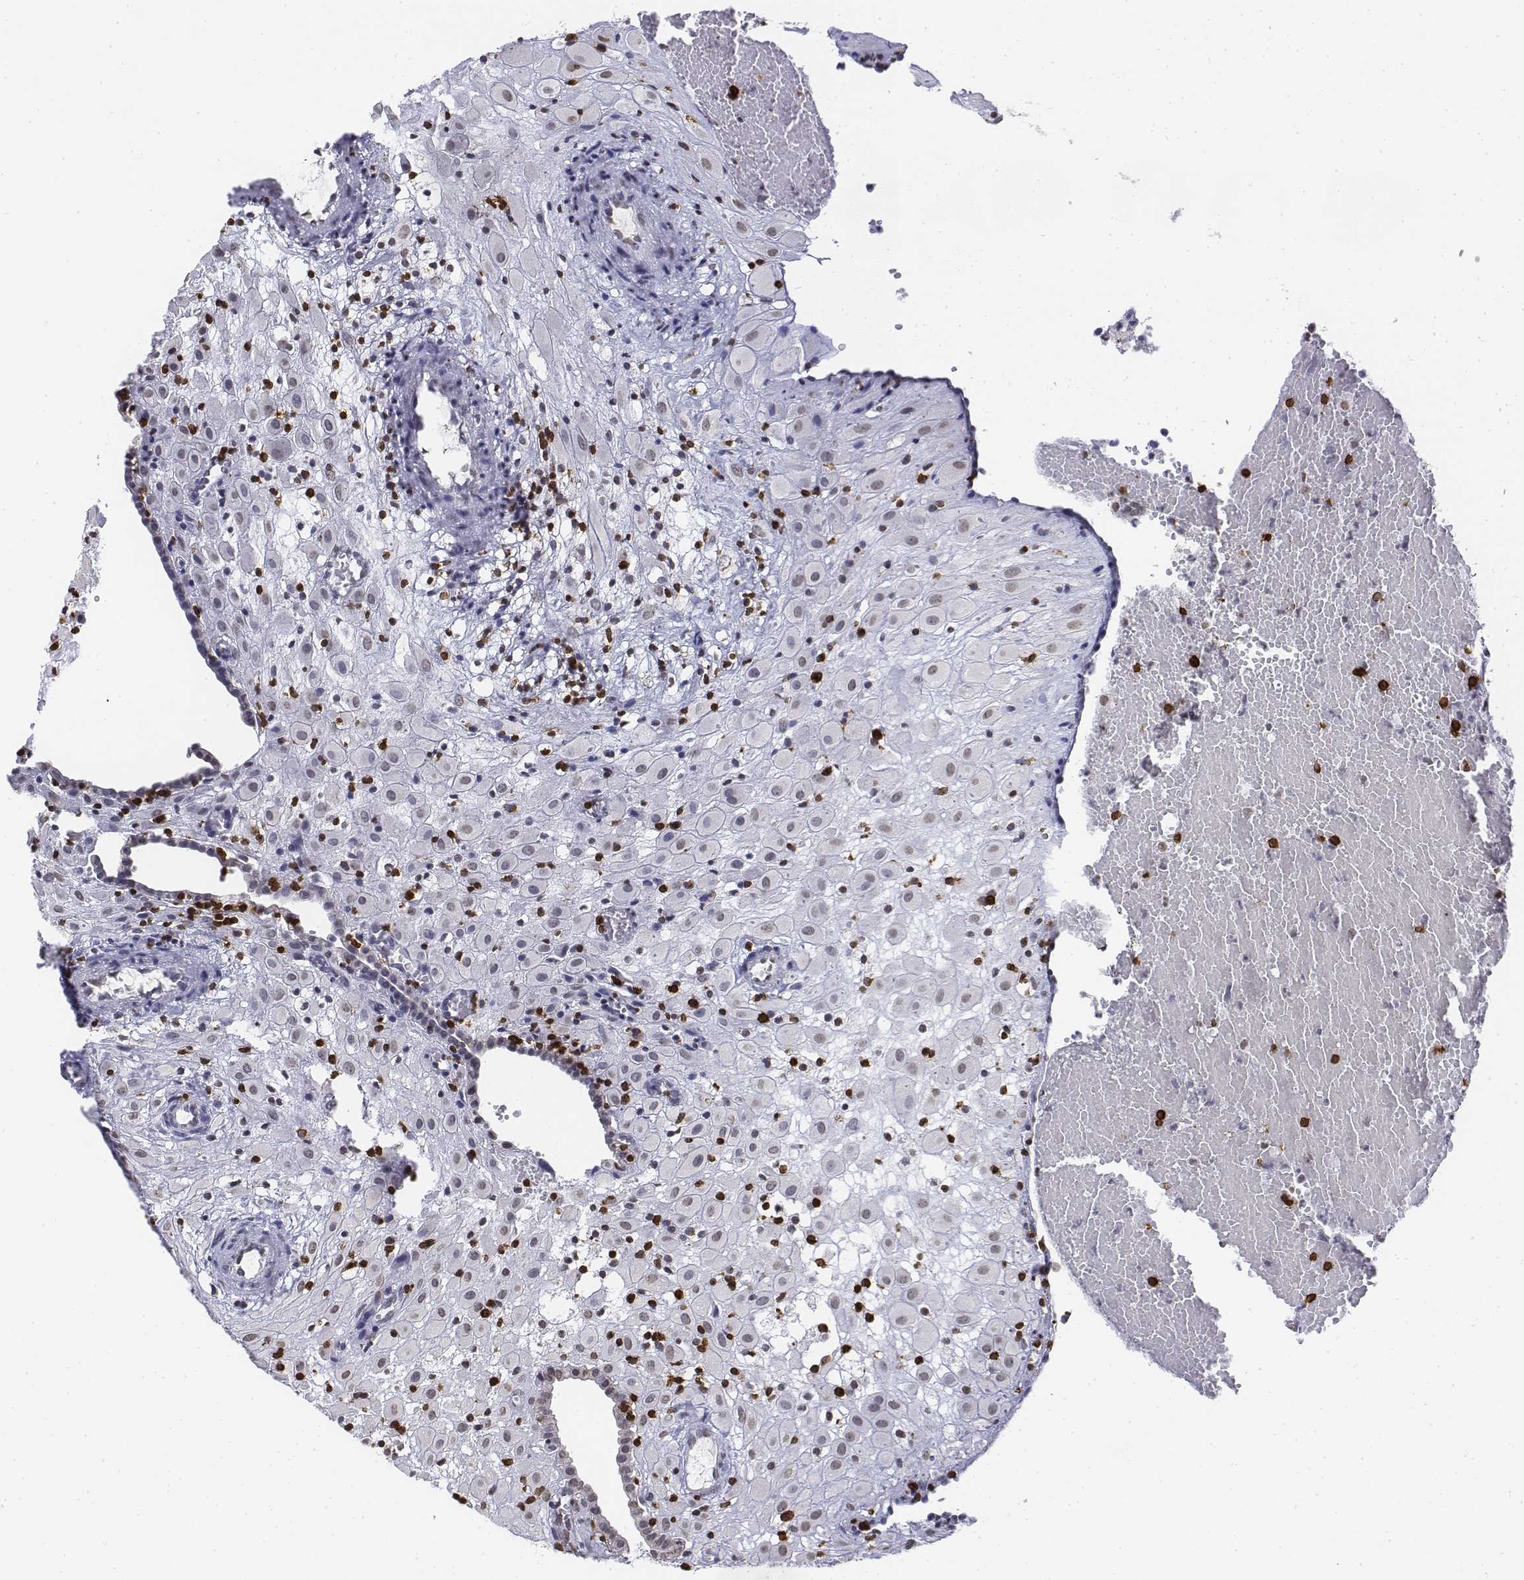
{"staining": {"intensity": "weak", "quantity": "25%-75%", "location": "nuclear"}, "tissue": "placenta", "cell_type": "Decidual cells", "image_type": "normal", "snomed": [{"axis": "morphology", "description": "Normal tissue, NOS"}, {"axis": "topography", "description": "Placenta"}], "caption": "The photomicrograph demonstrates staining of normal placenta, revealing weak nuclear protein expression (brown color) within decidual cells. (DAB IHC, brown staining for protein, blue staining for nuclei).", "gene": "CD3E", "patient": {"sex": "female", "age": 24}}